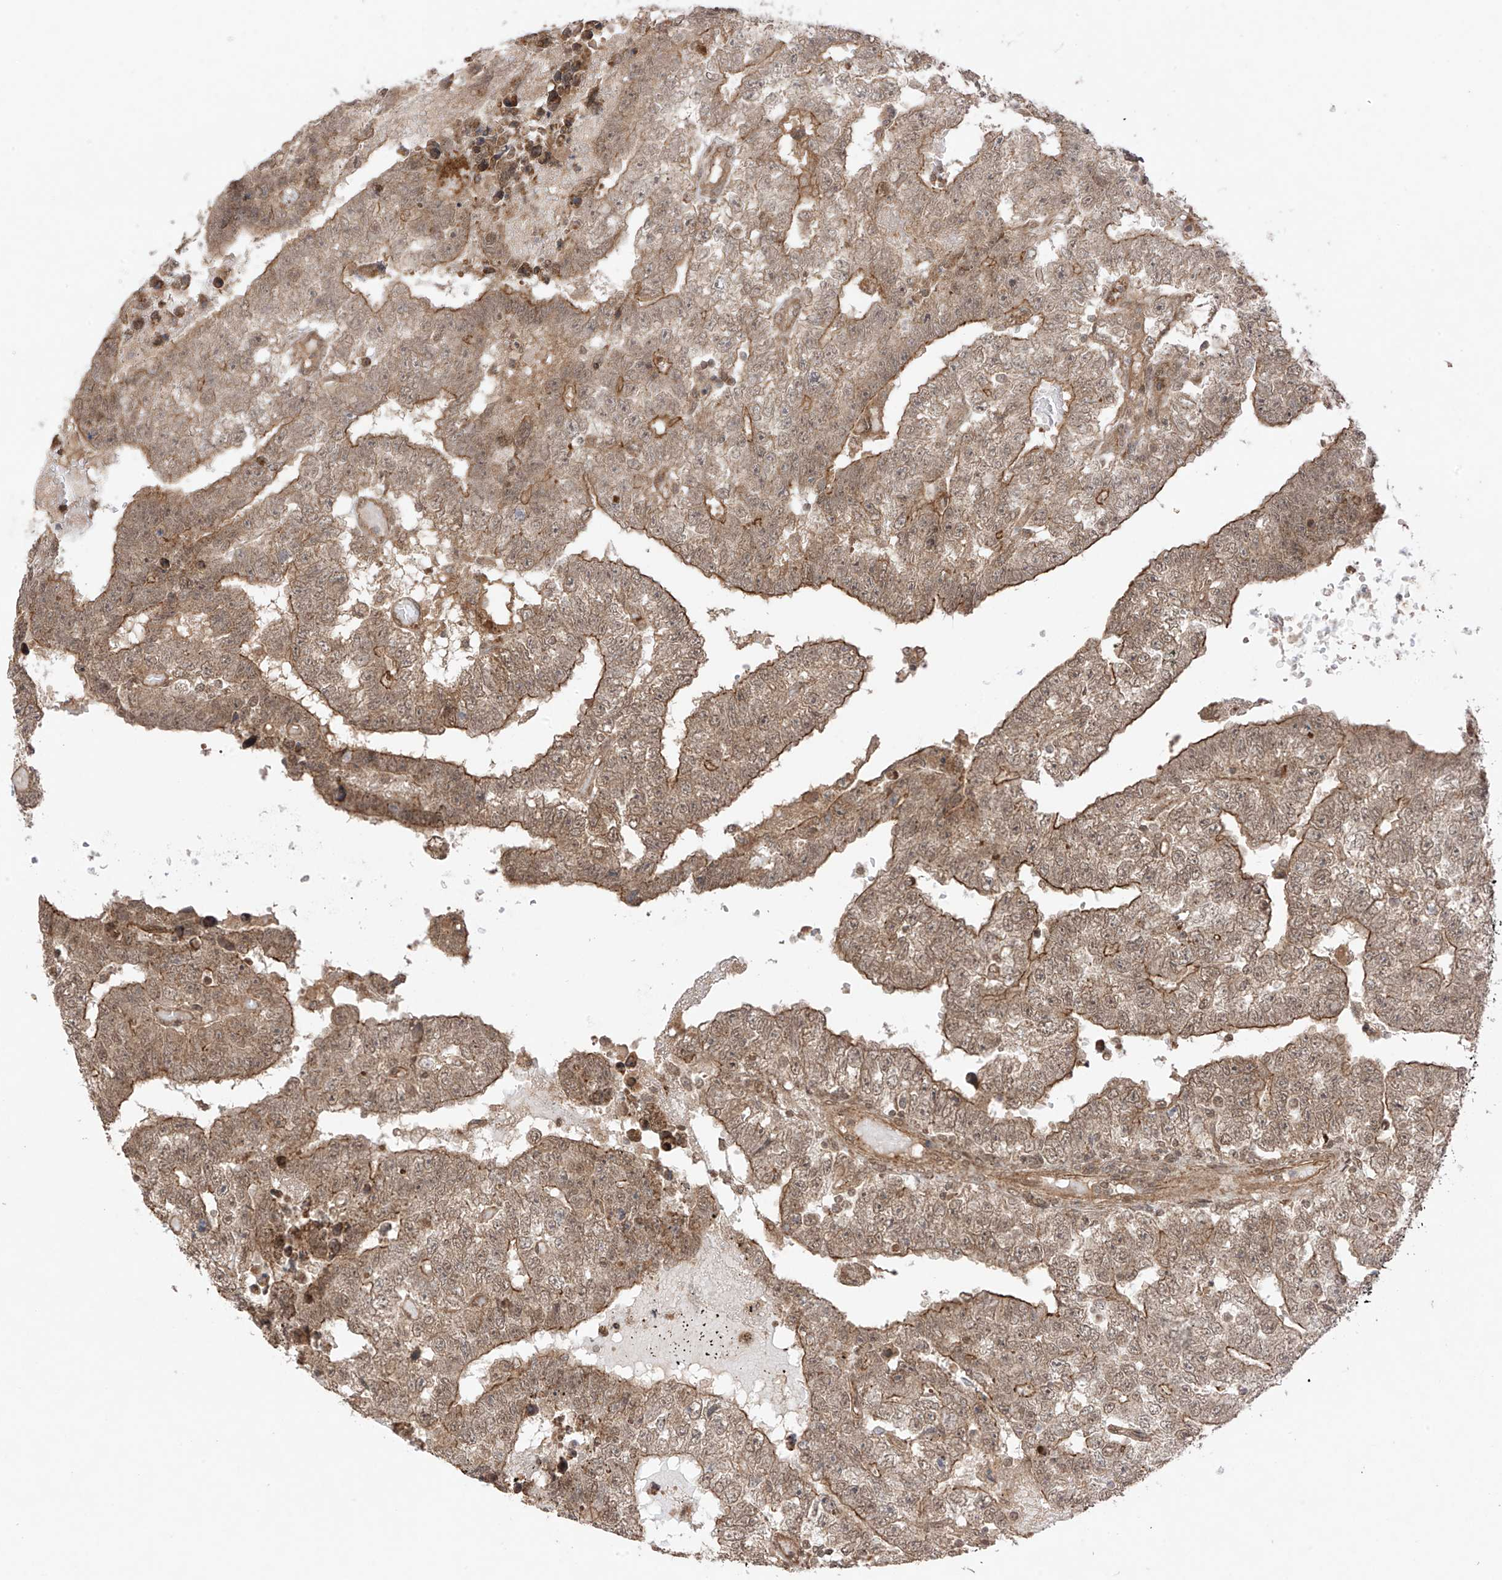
{"staining": {"intensity": "moderate", "quantity": ">75%", "location": "cytoplasmic/membranous,nuclear"}, "tissue": "testis cancer", "cell_type": "Tumor cells", "image_type": "cancer", "snomed": [{"axis": "morphology", "description": "Carcinoma, Embryonal, NOS"}, {"axis": "topography", "description": "Testis"}], "caption": "High-power microscopy captured an immunohistochemistry photomicrograph of testis cancer, revealing moderate cytoplasmic/membranous and nuclear expression in approximately >75% of tumor cells.", "gene": "ABCD1", "patient": {"sex": "male", "age": 25}}